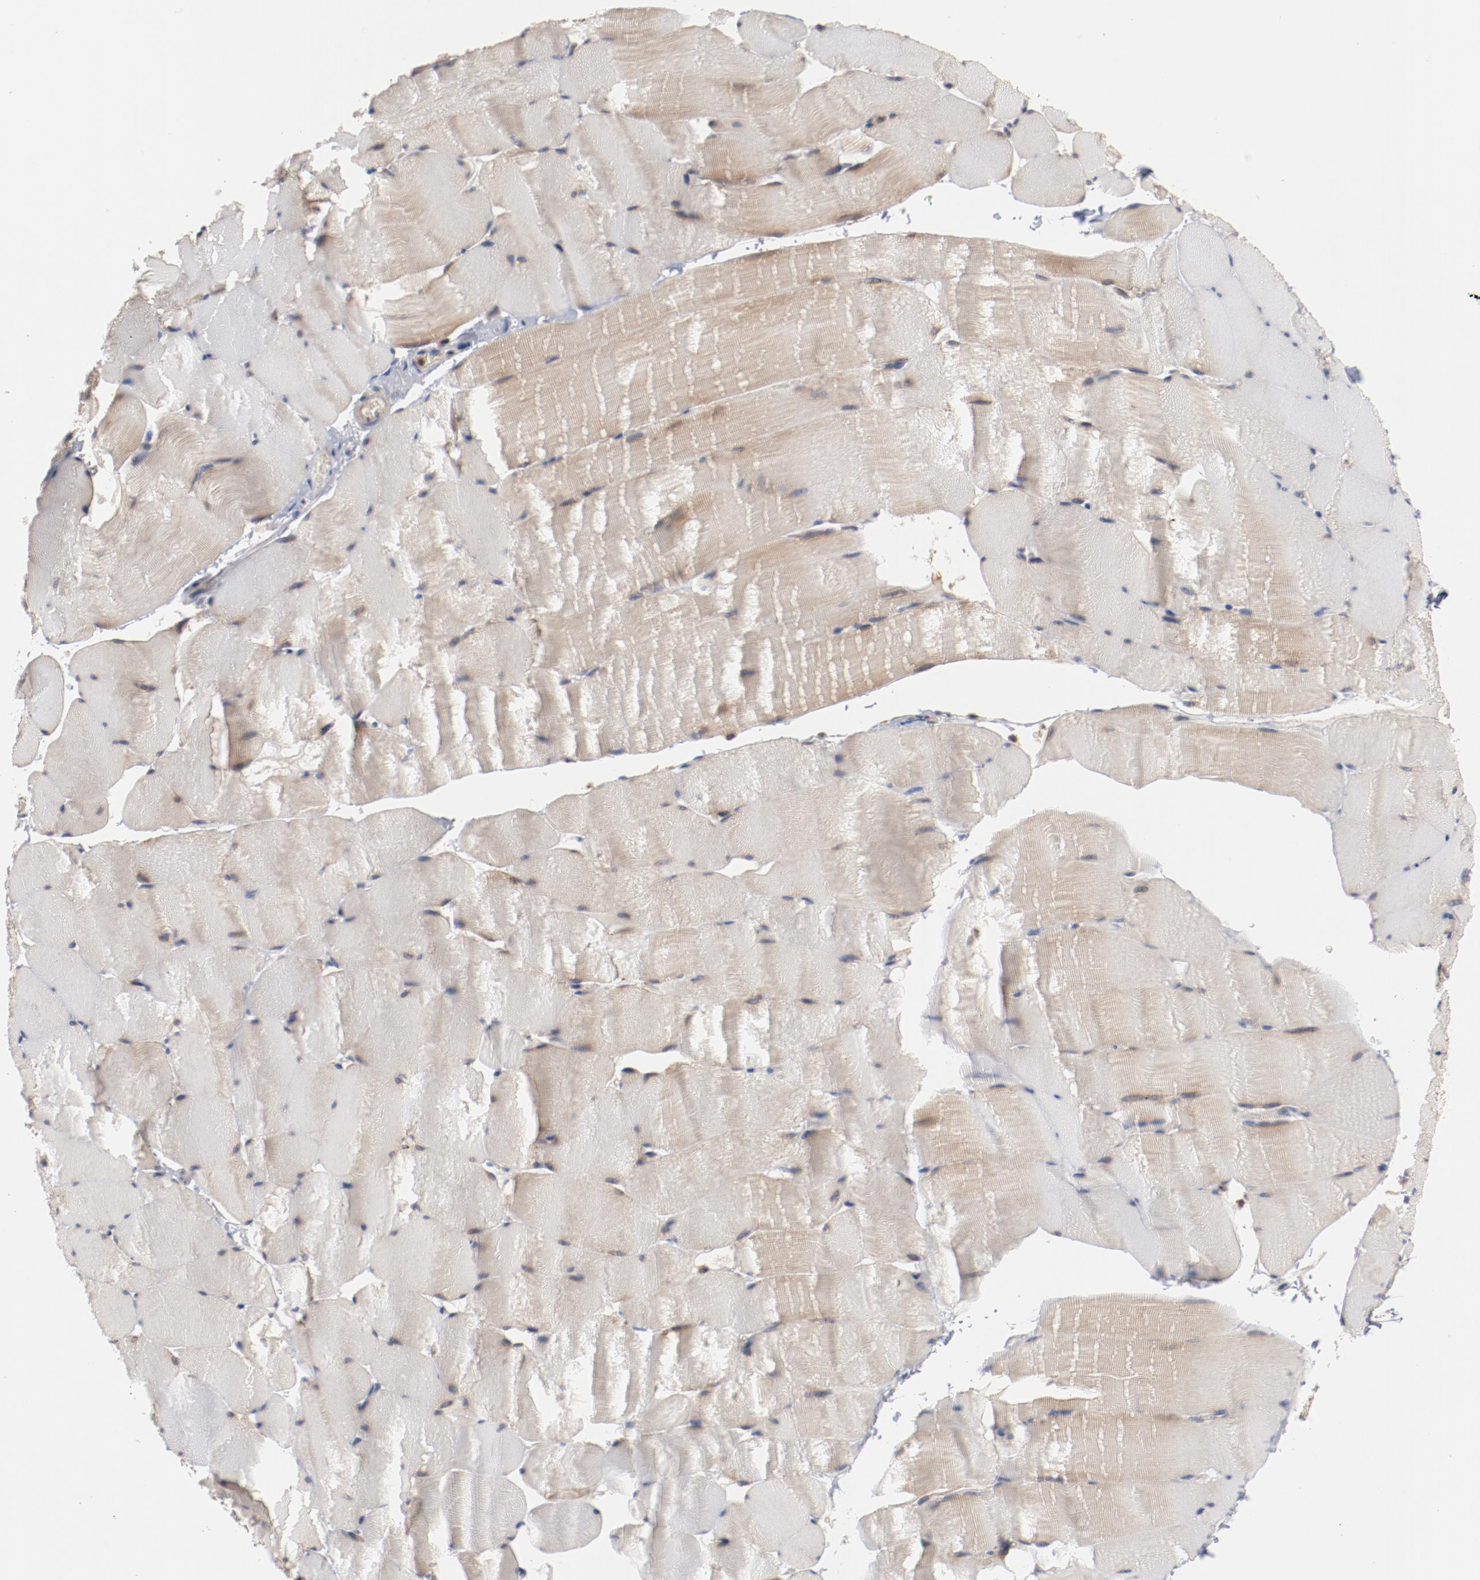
{"staining": {"intensity": "weak", "quantity": ">75%", "location": "cytoplasmic/membranous"}, "tissue": "skeletal muscle", "cell_type": "Myocytes", "image_type": "normal", "snomed": [{"axis": "morphology", "description": "Normal tissue, NOS"}, {"axis": "topography", "description": "Skeletal muscle"}], "caption": "Normal skeletal muscle demonstrates weak cytoplasmic/membranous staining in approximately >75% of myocytes (DAB (3,3'-diaminobenzidine) IHC, brown staining for protein, blue staining for nuclei)..", "gene": "RNASE11", "patient": {"sex": "male", "age": 62}}